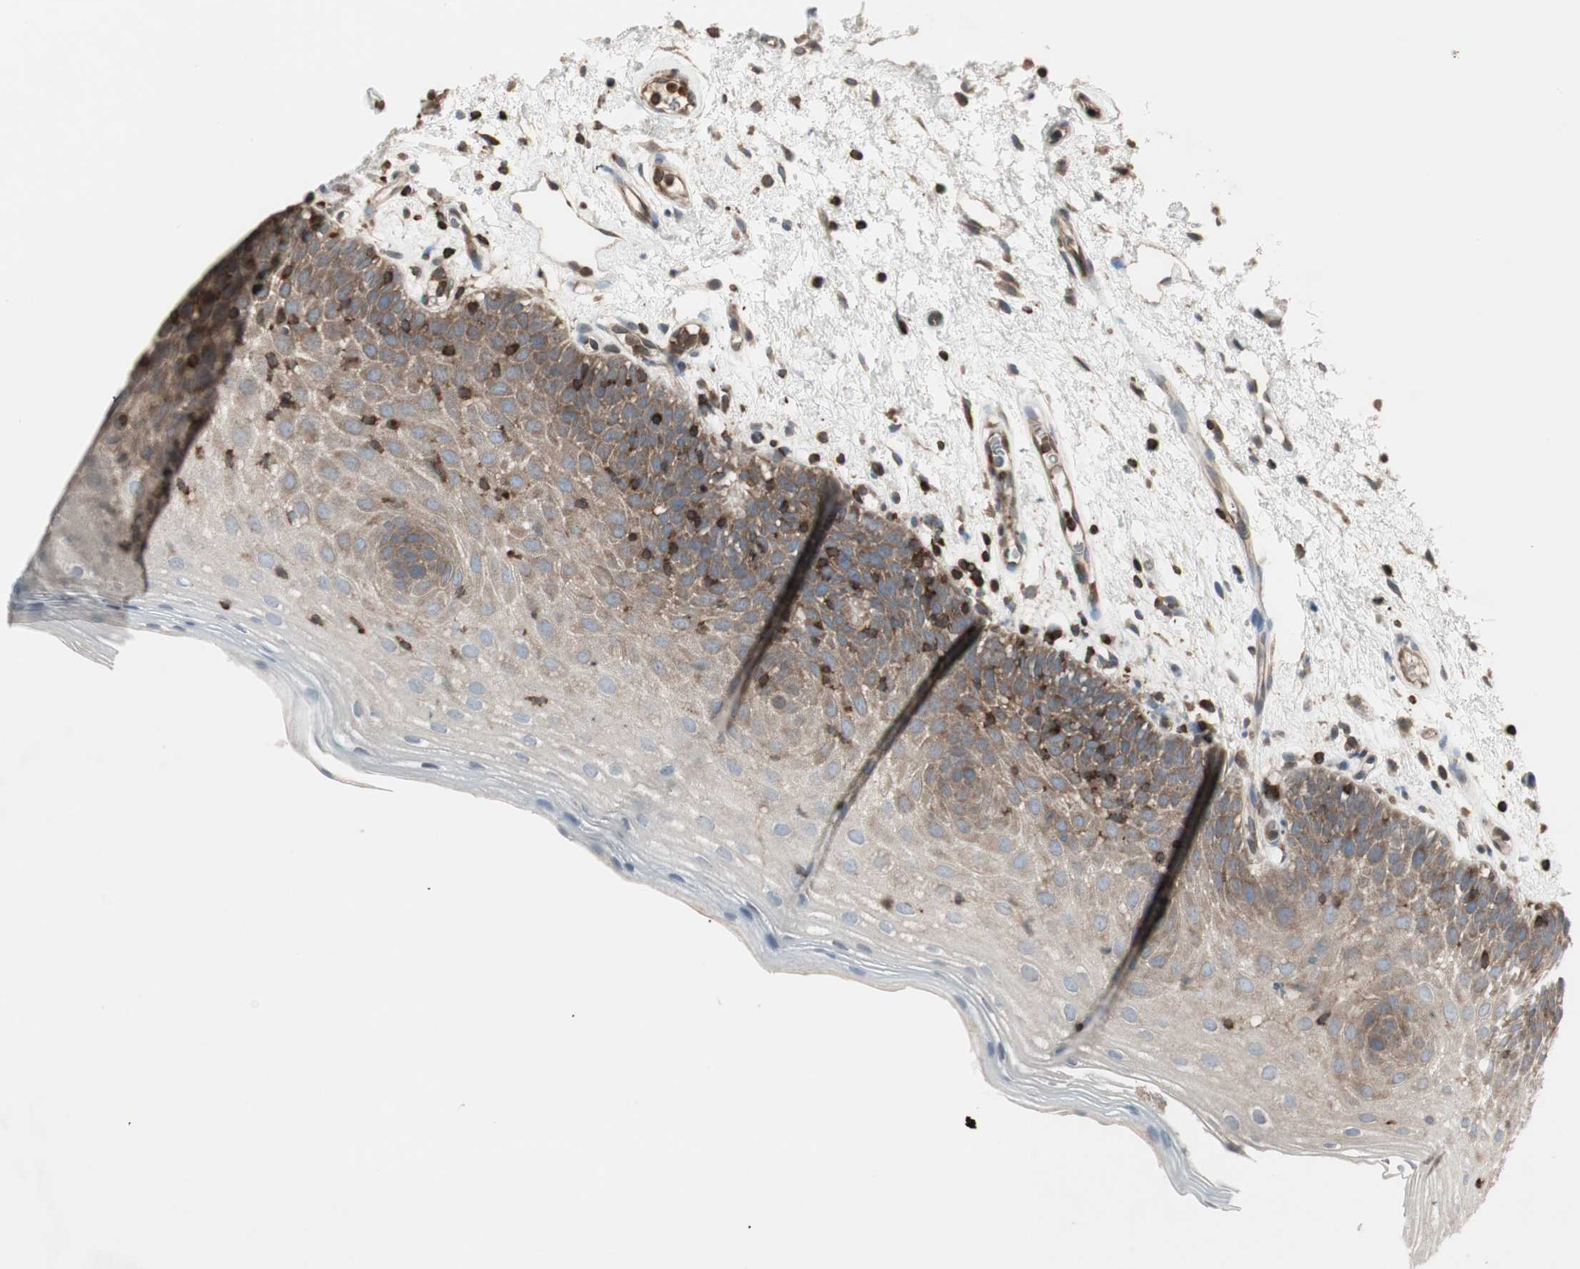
{"staining": {"intensity": "moderate", "quantity": "<25%", "location": "cytoplasmic/membranous"}, "tissue": "oral mucosa", "cell_type": "Squamous epithelial cells", "image_type": "normal", "snomed": [{"axis": "morphology", "description": "Normal tissue, NOS"}, {"axis": "morphology", "description": "Squamous cell carcinoma, NOS"}, {"axis": "topography", "description": "Skeletal muscle"}, {"axis": "topography", "description": "Oral tissue"}], "caption": "High-power microscopy captured an IHC photomicrograph of benign oral mucosa, revealing moderate cytoplasmic/membranous expression in approximately <25% of squamous epithelial cells. (IHC, brightfield microscopy, high magnification).", "gene": "ARHGEF1", "patient": {"sex": "male", "age": 71}}